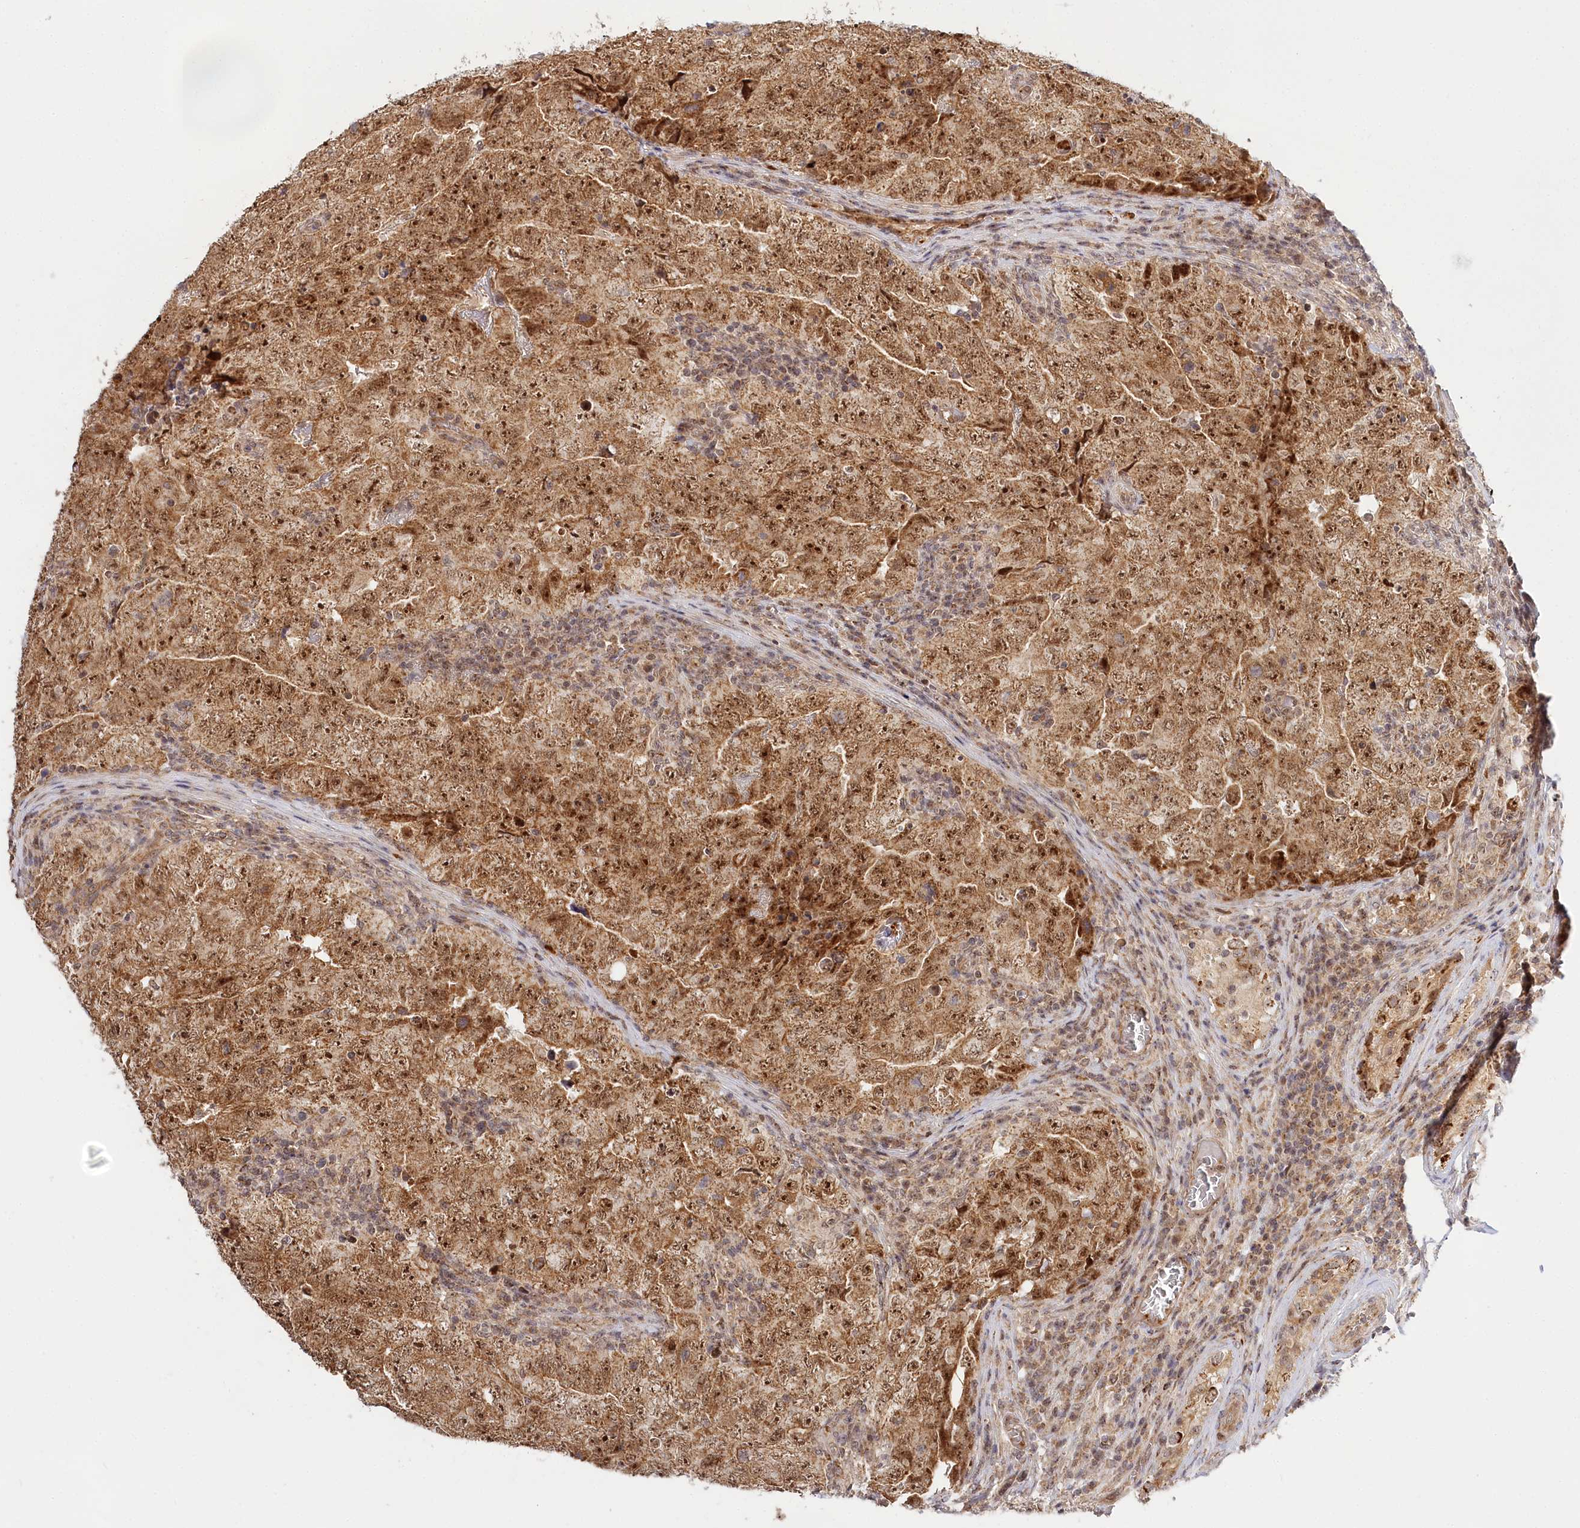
{"staining": {"intensity": "moderate", "quantity": ">75%", "location": "cytoplasmic/membranous,nuclear"}, "tissue": "testis cancer", "cell_type": "Tumor cells", "image_type": "cancer", "snomed": [{"axis": "morphology", "description": "Carcinoma, Embryonal, NOS"}, {"axis": "topography", "description": "Testis"}], "caption": "Immunohistochemistry (IHC) image of neoplastic tissue: human testis cancer stained using IHC demonstrates medium levels of moderate protein expression localized specifically in the cytoplasmic/membranous and nuclear of tumor cells, appearing as a cytoplasmic/membranous and nuclear brown color.", "gene": "RTN4IP1", "patient": {"sex": "male", "age": 26}}